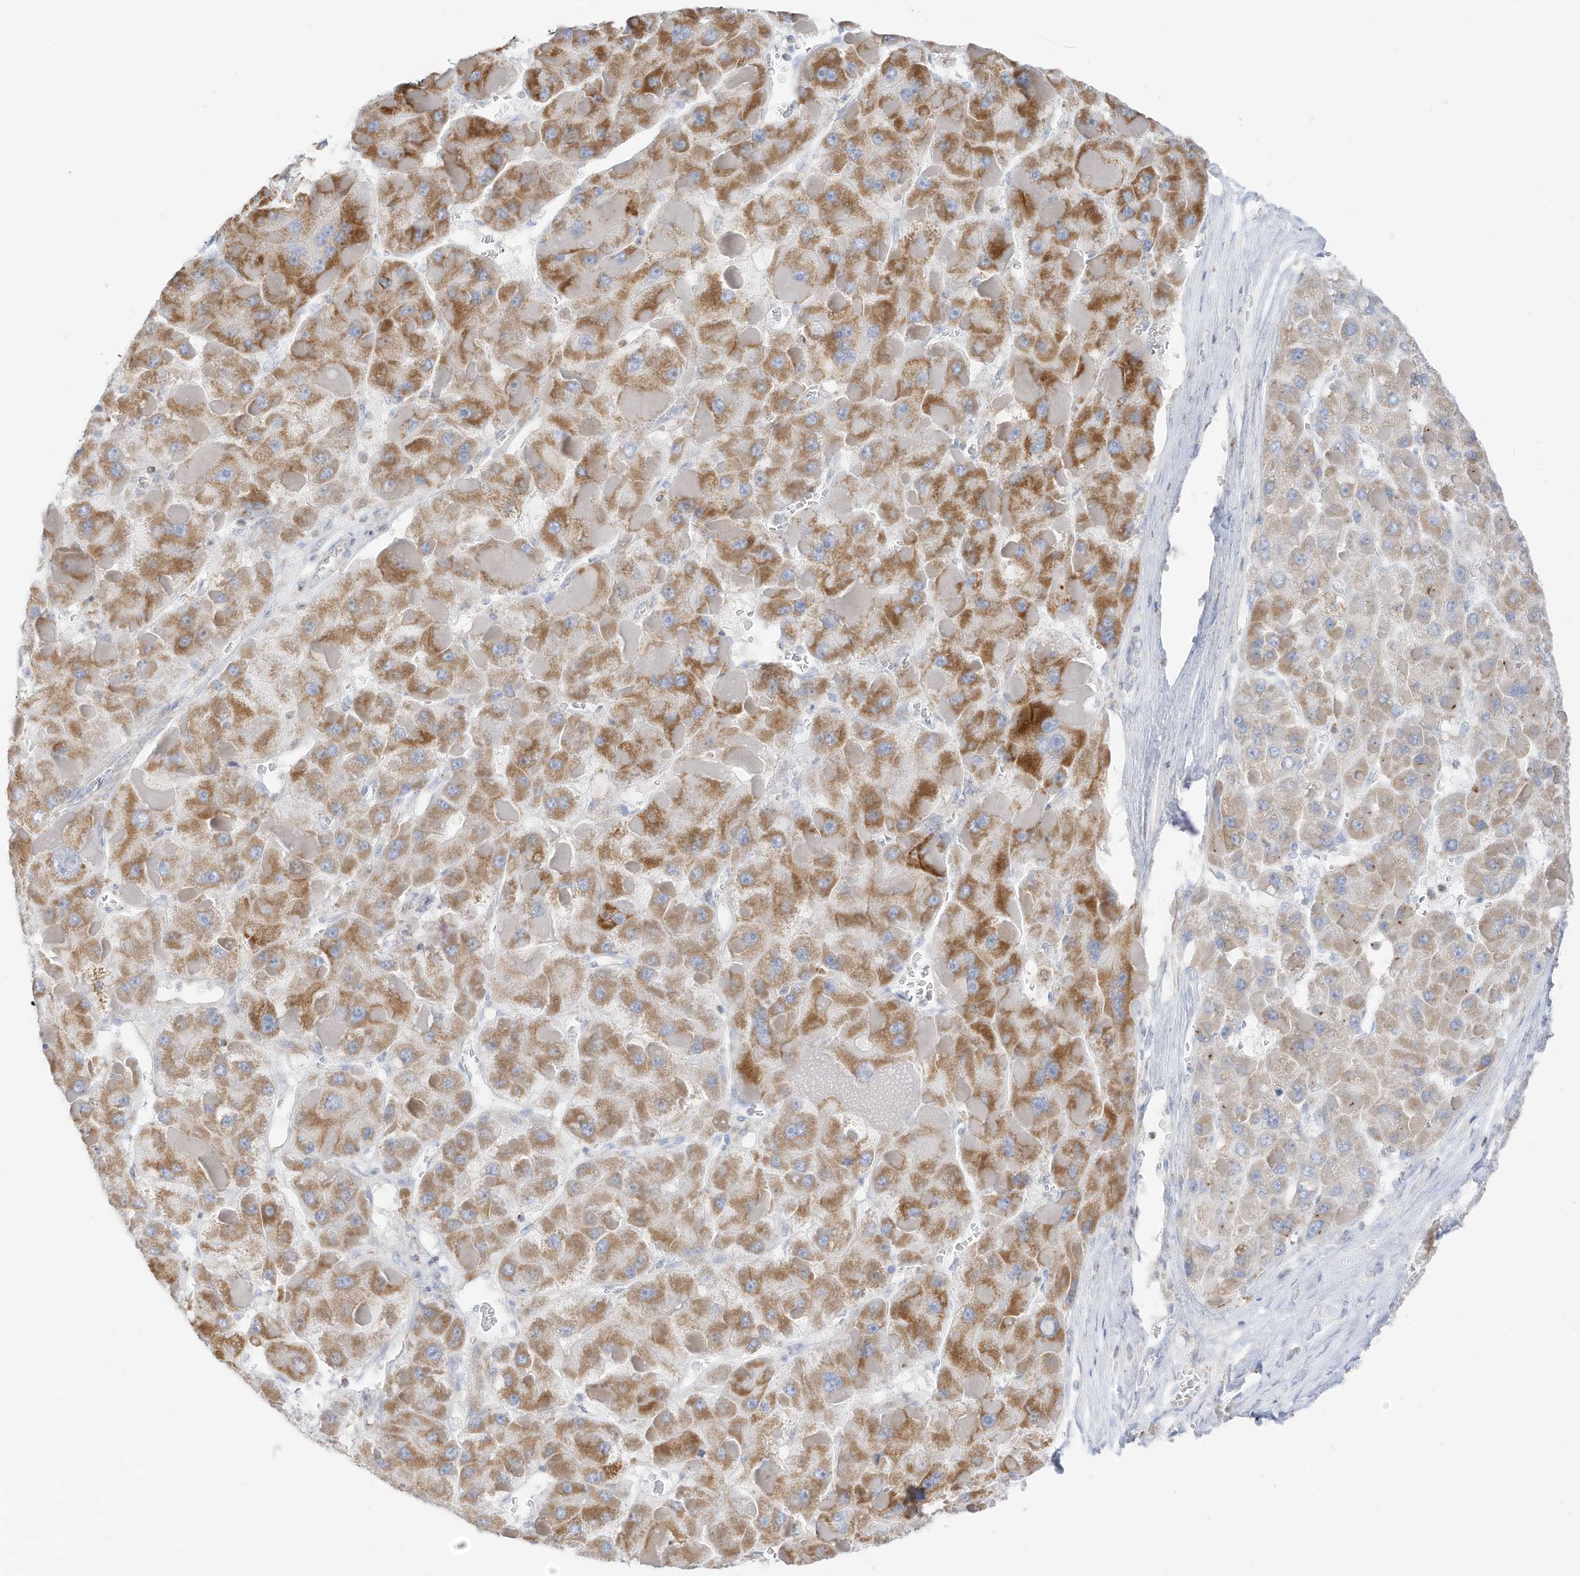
{"staining": {"intensity": "moderate", "quantity": ">75%", "location": "cytoplasmic/membranous"}, "tissue": "liver cancer", "cell_type": "Tumor cells", "image_type": "cancer", "snomed": [{"axis": "morphology", "description": "Carcinoma, Hepatocellular, NOS"}, {"axis": "topography", "description": "Liver"}], "caption": "The photomicrograph displays immunohistochemical staining of hepatocellular carcinoma (liver). There is moderate cytoplasmic/membranous expression is identified in about >75% of tumor cells.", "gene": "ETHE1", "patient": {"sex": "female", "age": 73}}